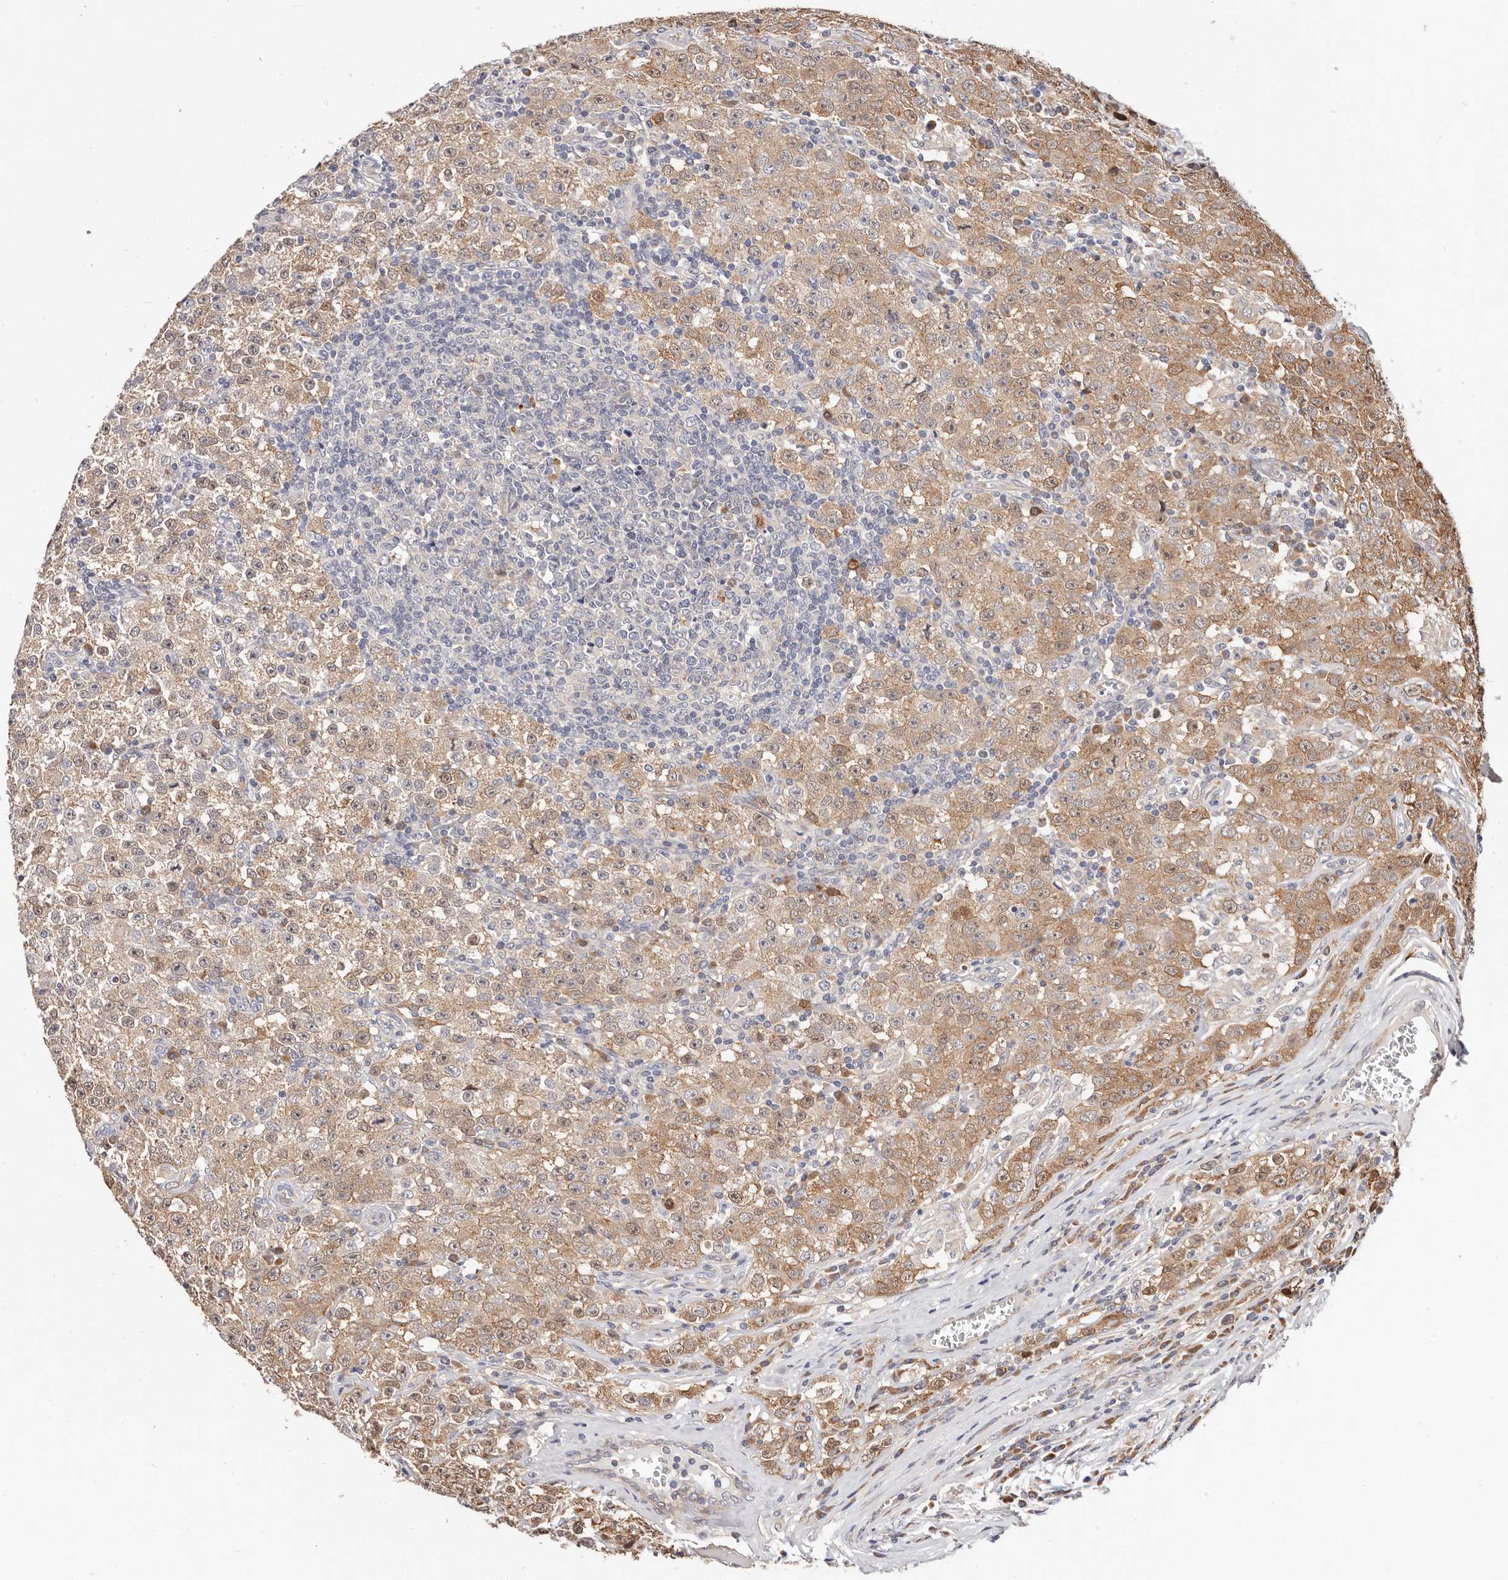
{"staining": {"intensity": "moderate", "quantity": ">75%", "location": "cytoplasmic/membranous"}, "tissue": "testis cancer", "cell_type": "Tumor cells", "image_type": "cancer", "snomed": [{"axis": "morphology", "description": "Seminoma, NOS"}, {"axis": "morphology", "description": "Carcinoma, Embryonal, NOS"}, {"axis": "topography", "description": "Testis"}], "caption": "High-power microscopy captured an IHC micrograph of embryonal carcinoma (testis), revealing moderate cytoplasmic/membranous staining in approximately >75% of tumor cells. (Brightfield microscopy of DAB IHC at high magnification).", "gene": "USP33", "patient": {"sex": "male", "age": 43}}